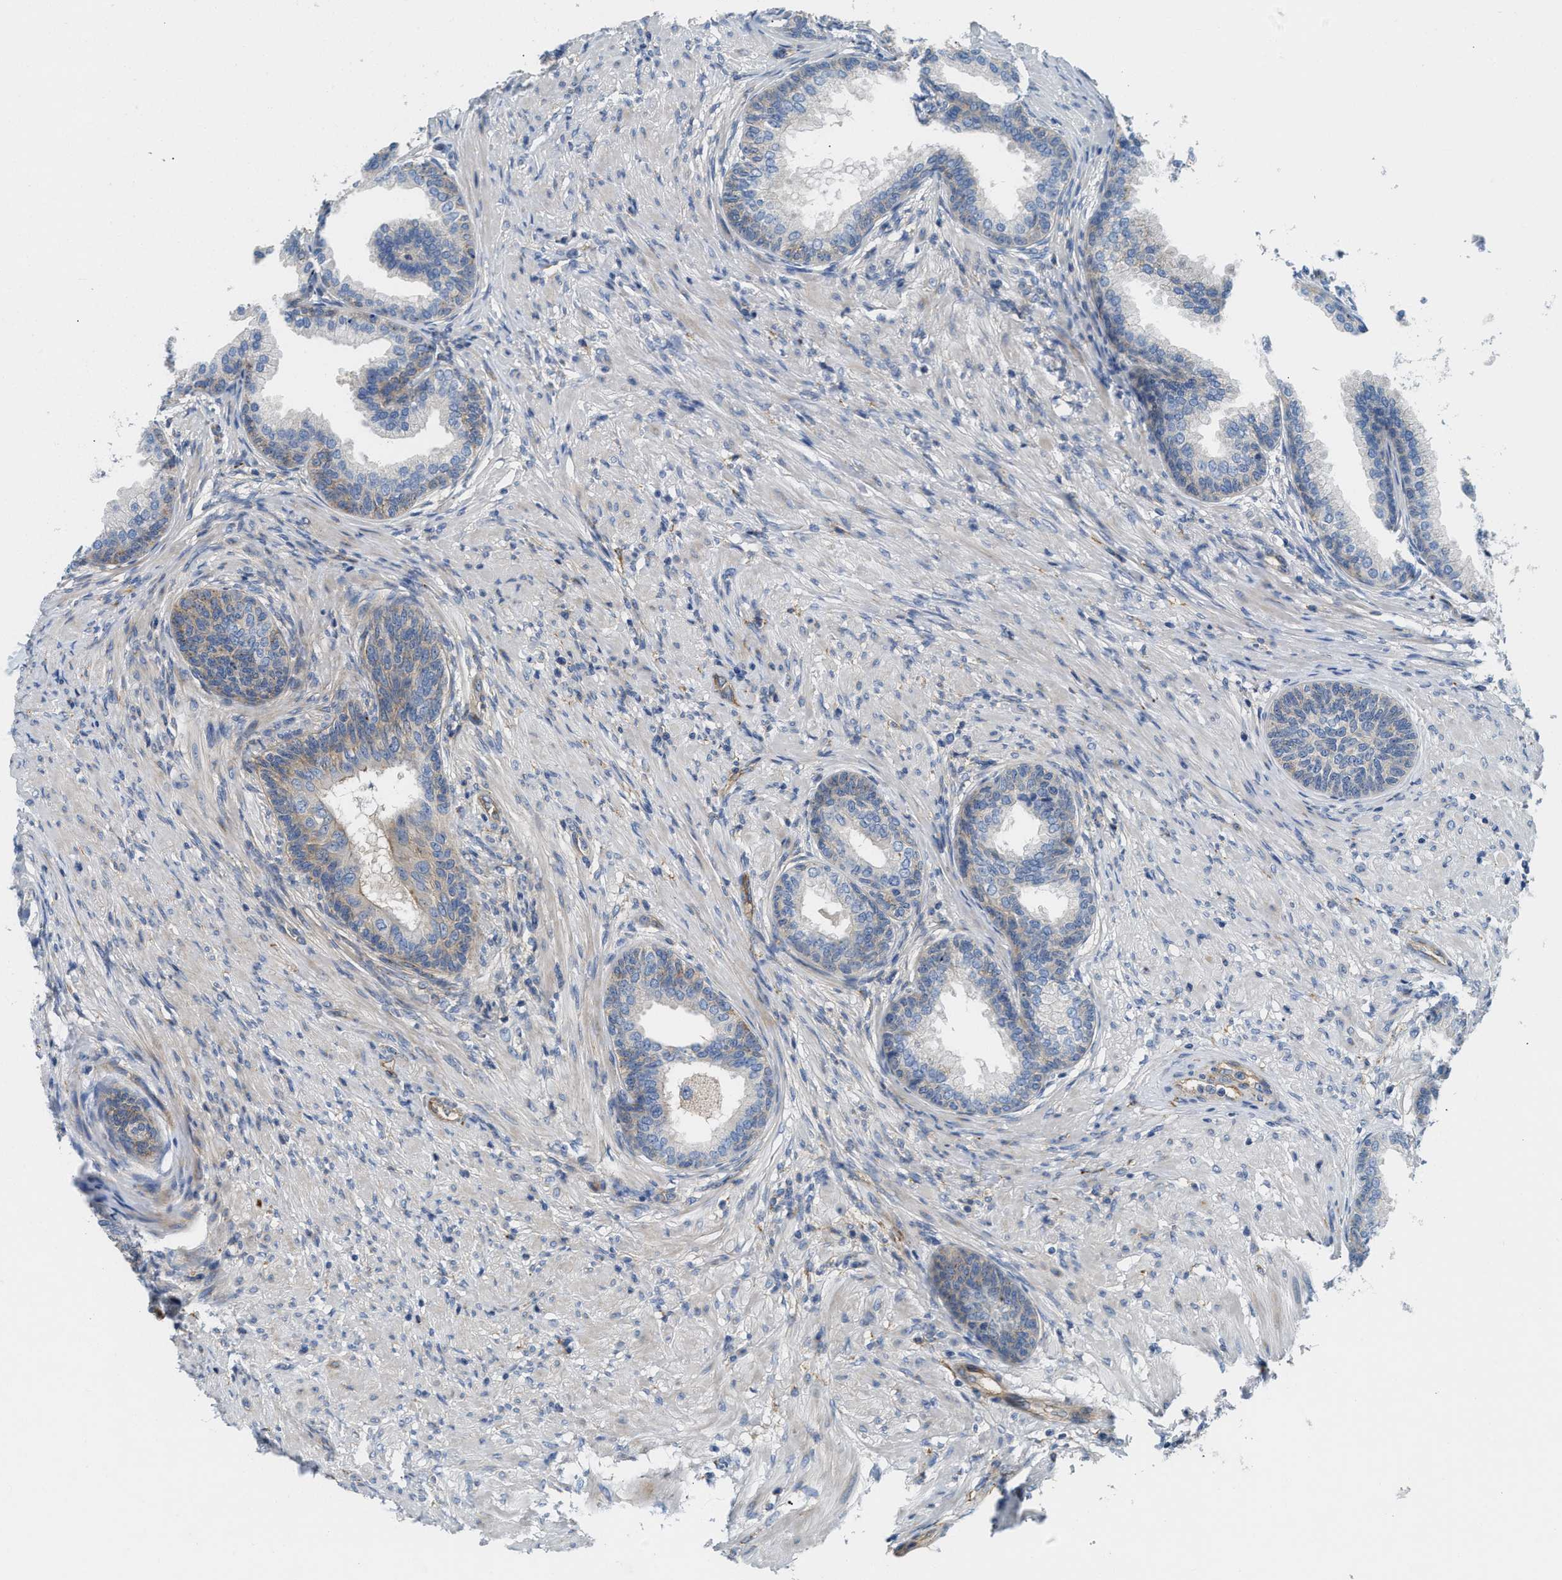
{"staining": {"intensity": "moderate", "quantity": "<25%", "location": "cytoplasmic/membranous"}, "tissue": "prostate", "cell_type": "Glandular cells", "image_type": "normal", "snomed": [{"axis": "morphology", "description": "Normal tissue, NOS"}, {"axis": "topography", "description": "Prostate"}], "caption": "An IHC histopathology image of benign tissue is shown. Protein staining in brown shows moderate cytoplasmic/membranous positivity in prostate within glandular cells.", "gene": "NSUN7", "patient": {"sex": "male", "age": 76}}